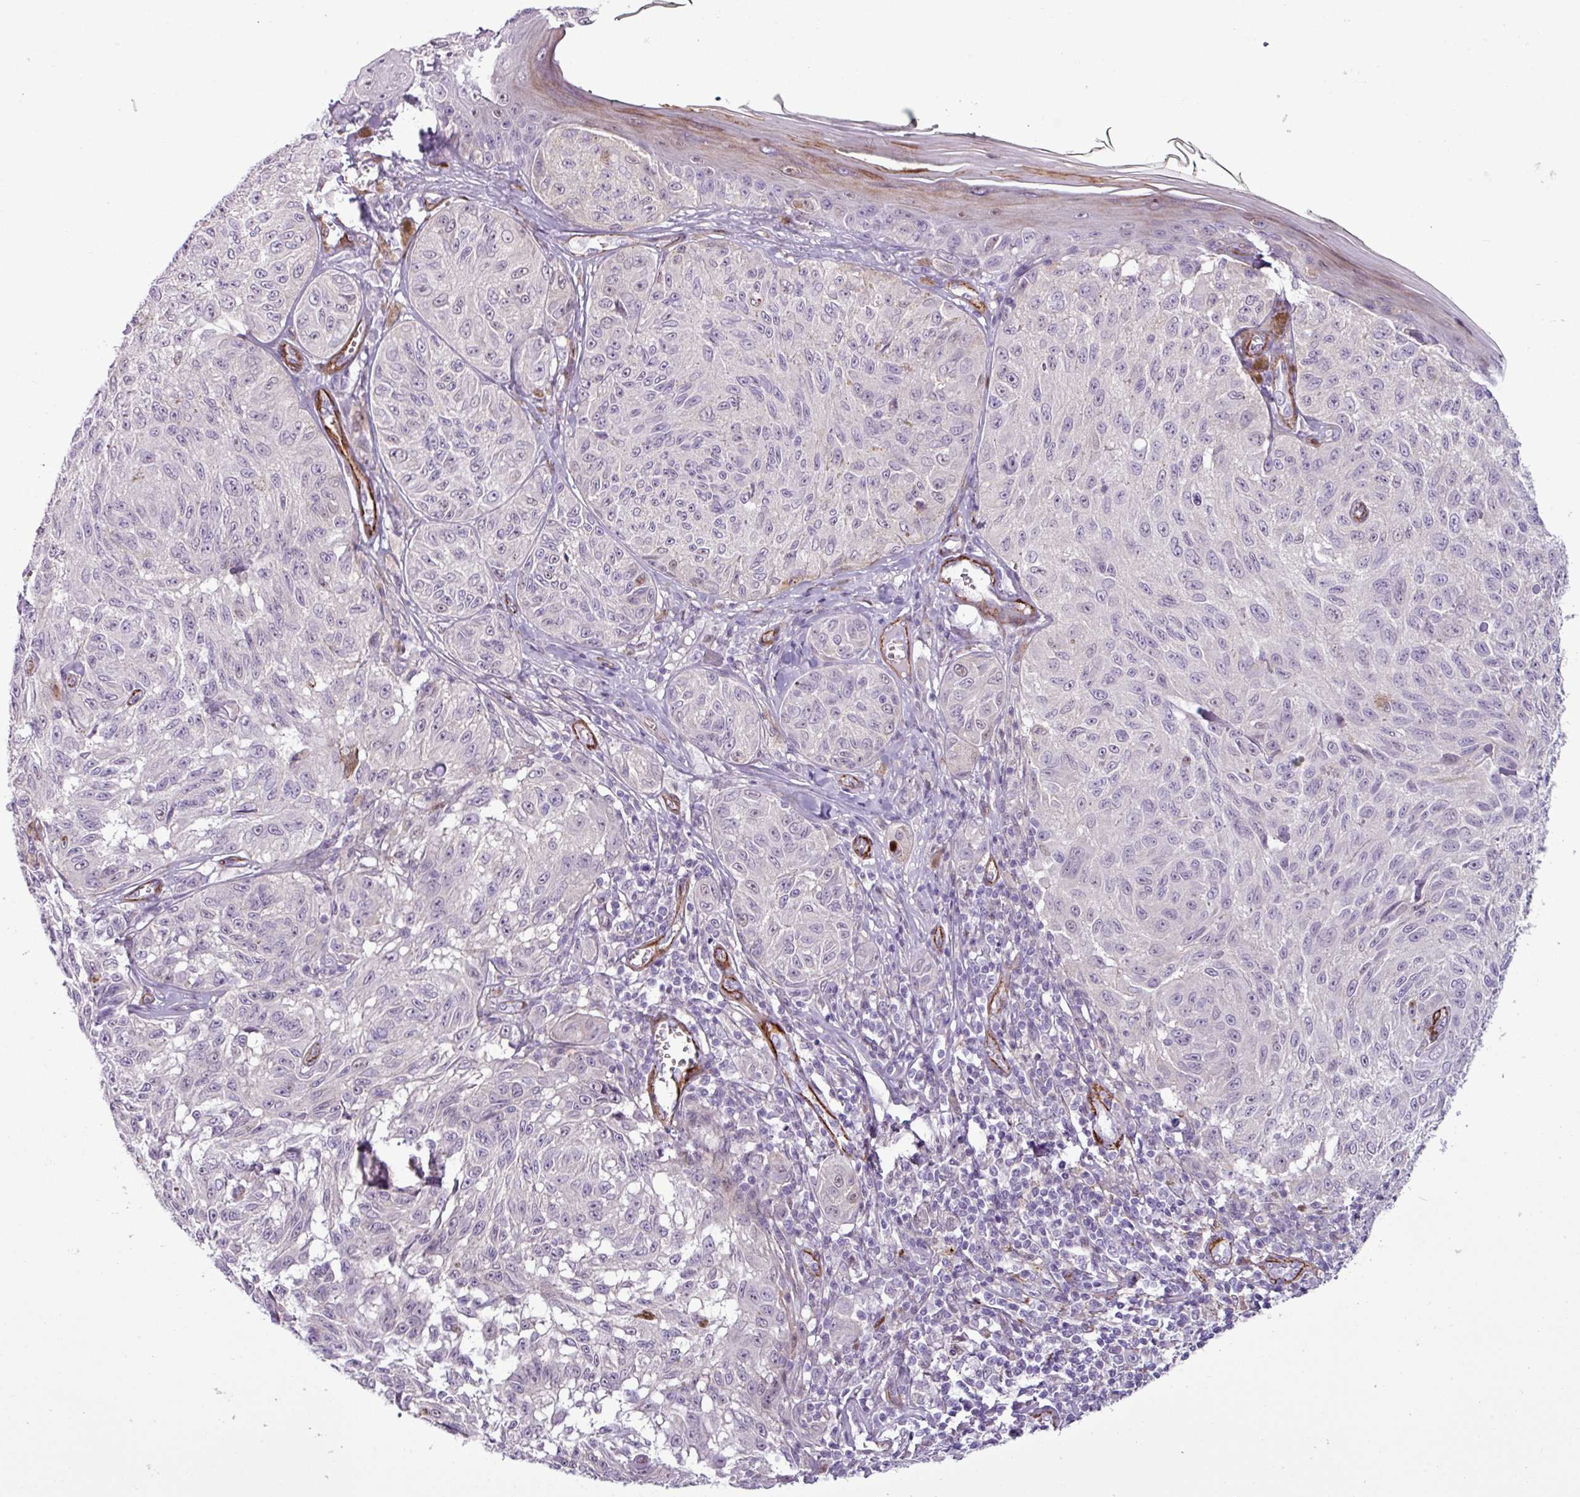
{"staining": {"intensity": "negative", "quantity": "none", "location": "none"}, "tissue": "melanoma", "cell_type": "Tumor cells", "image_type": "cancer", "snomed": [{"axis": "morphology", "description": "Malignant melanoma, NOS"}, {"axis": "topography", "description": "Skin"}], "caption": "A micrograph of malignant melanoma stained for a protein demonstrates no brown staining in tumor cells.", "gene": "ATP10A", "patient": {"sex": "male", "age": 68}}